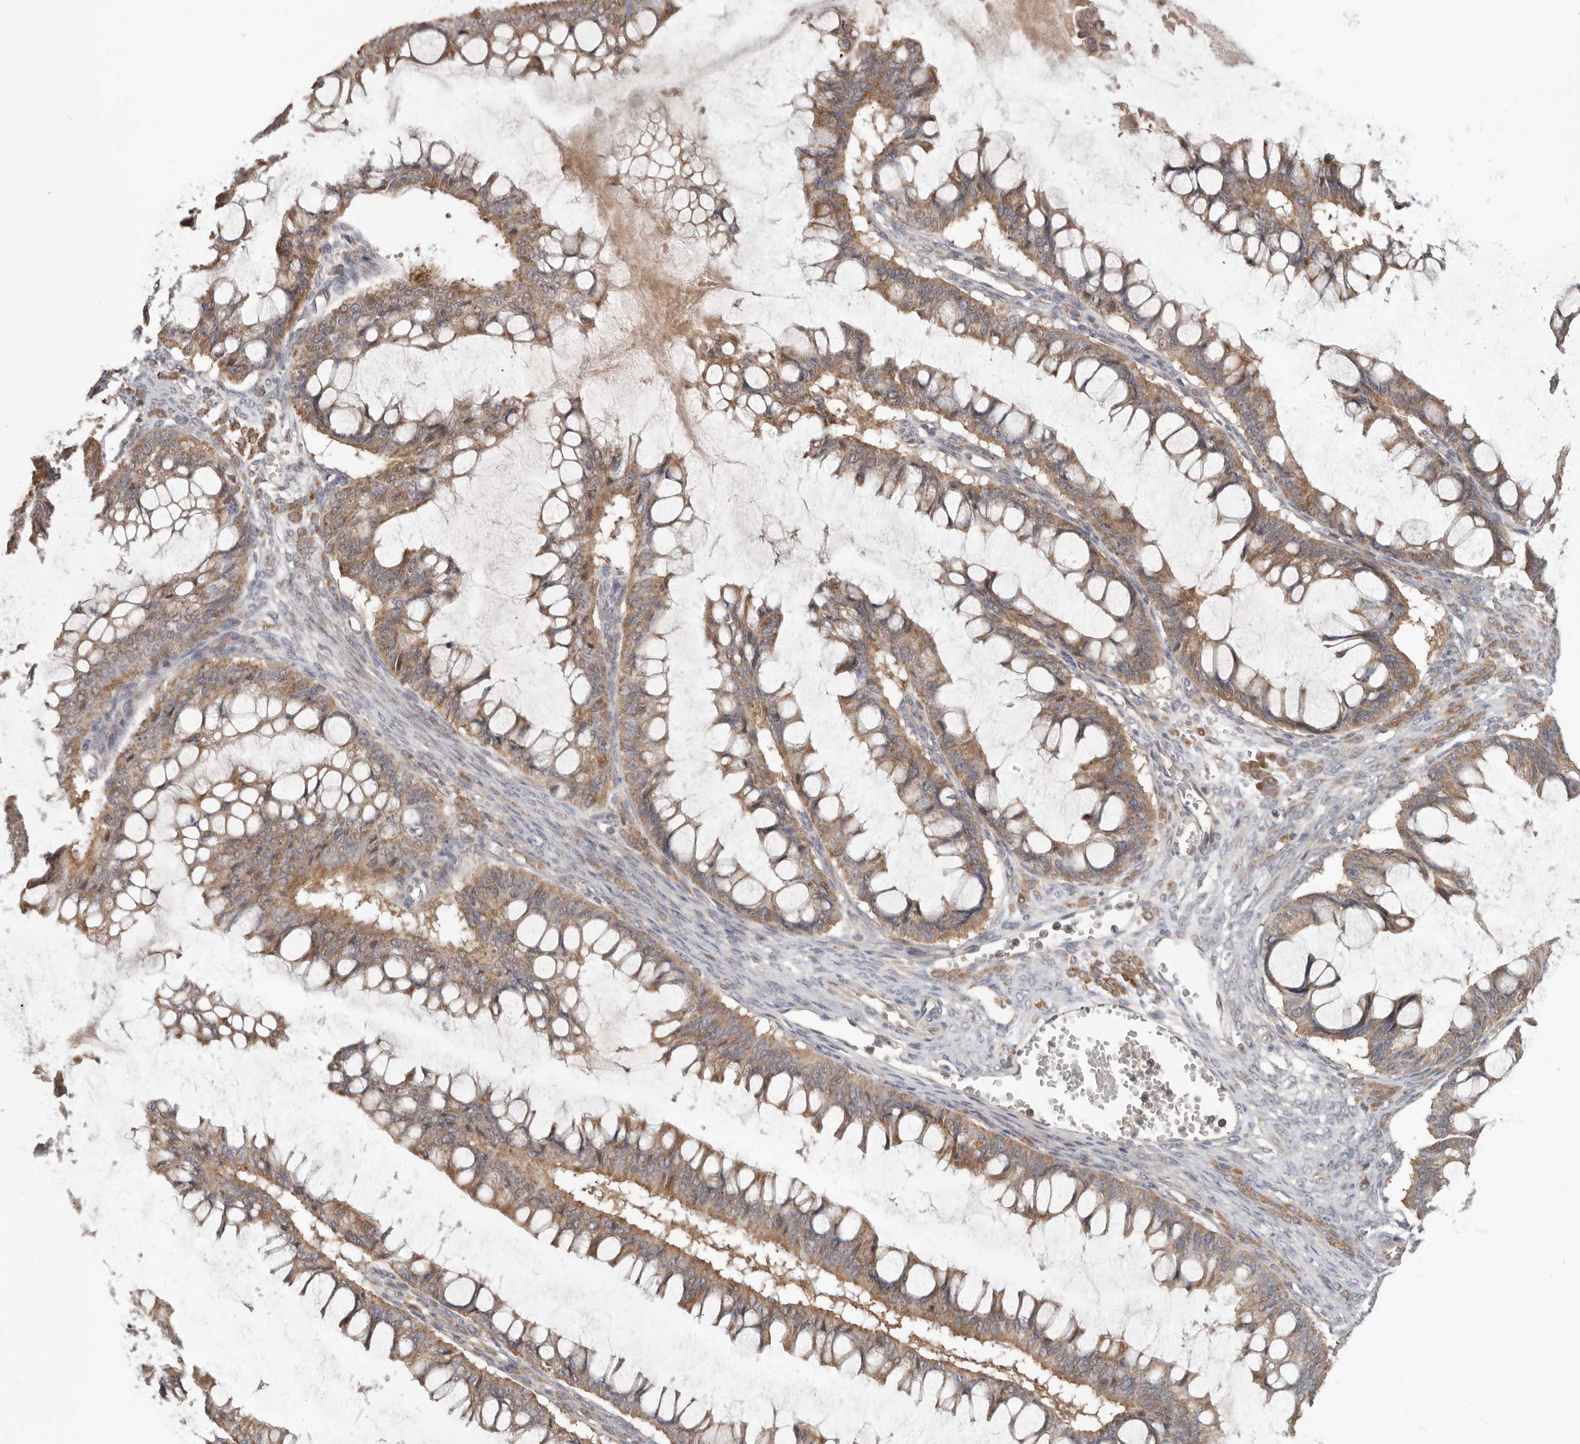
{"staining": {"intensity": "moderate", "quantity": ">75%", "location": "cytoplasmic/membranous"}, "tissue": "ovarian cancer", "cell_type": "Tumor cells", "image_type": "cancer", "snomed": [{"axis": "morphology", "description": "Cystadenocarcinoma, mucinous, NOS"}, {"axis": "topography", "description": "Ovary"}], "caption": "Mucinous cystadenocarcinoma (ovarian) was stained to show a protein in brown. There is medium levels of moderate cytoplasmic/membranous expression in approximately >75% of tumor cells. Using DAB (brown) and hematoxylin (blue) stains, captured at high magnification using brightfield microscopy.", "gene": "LRP6", "patient": {"sex": "female", "age": 73}}